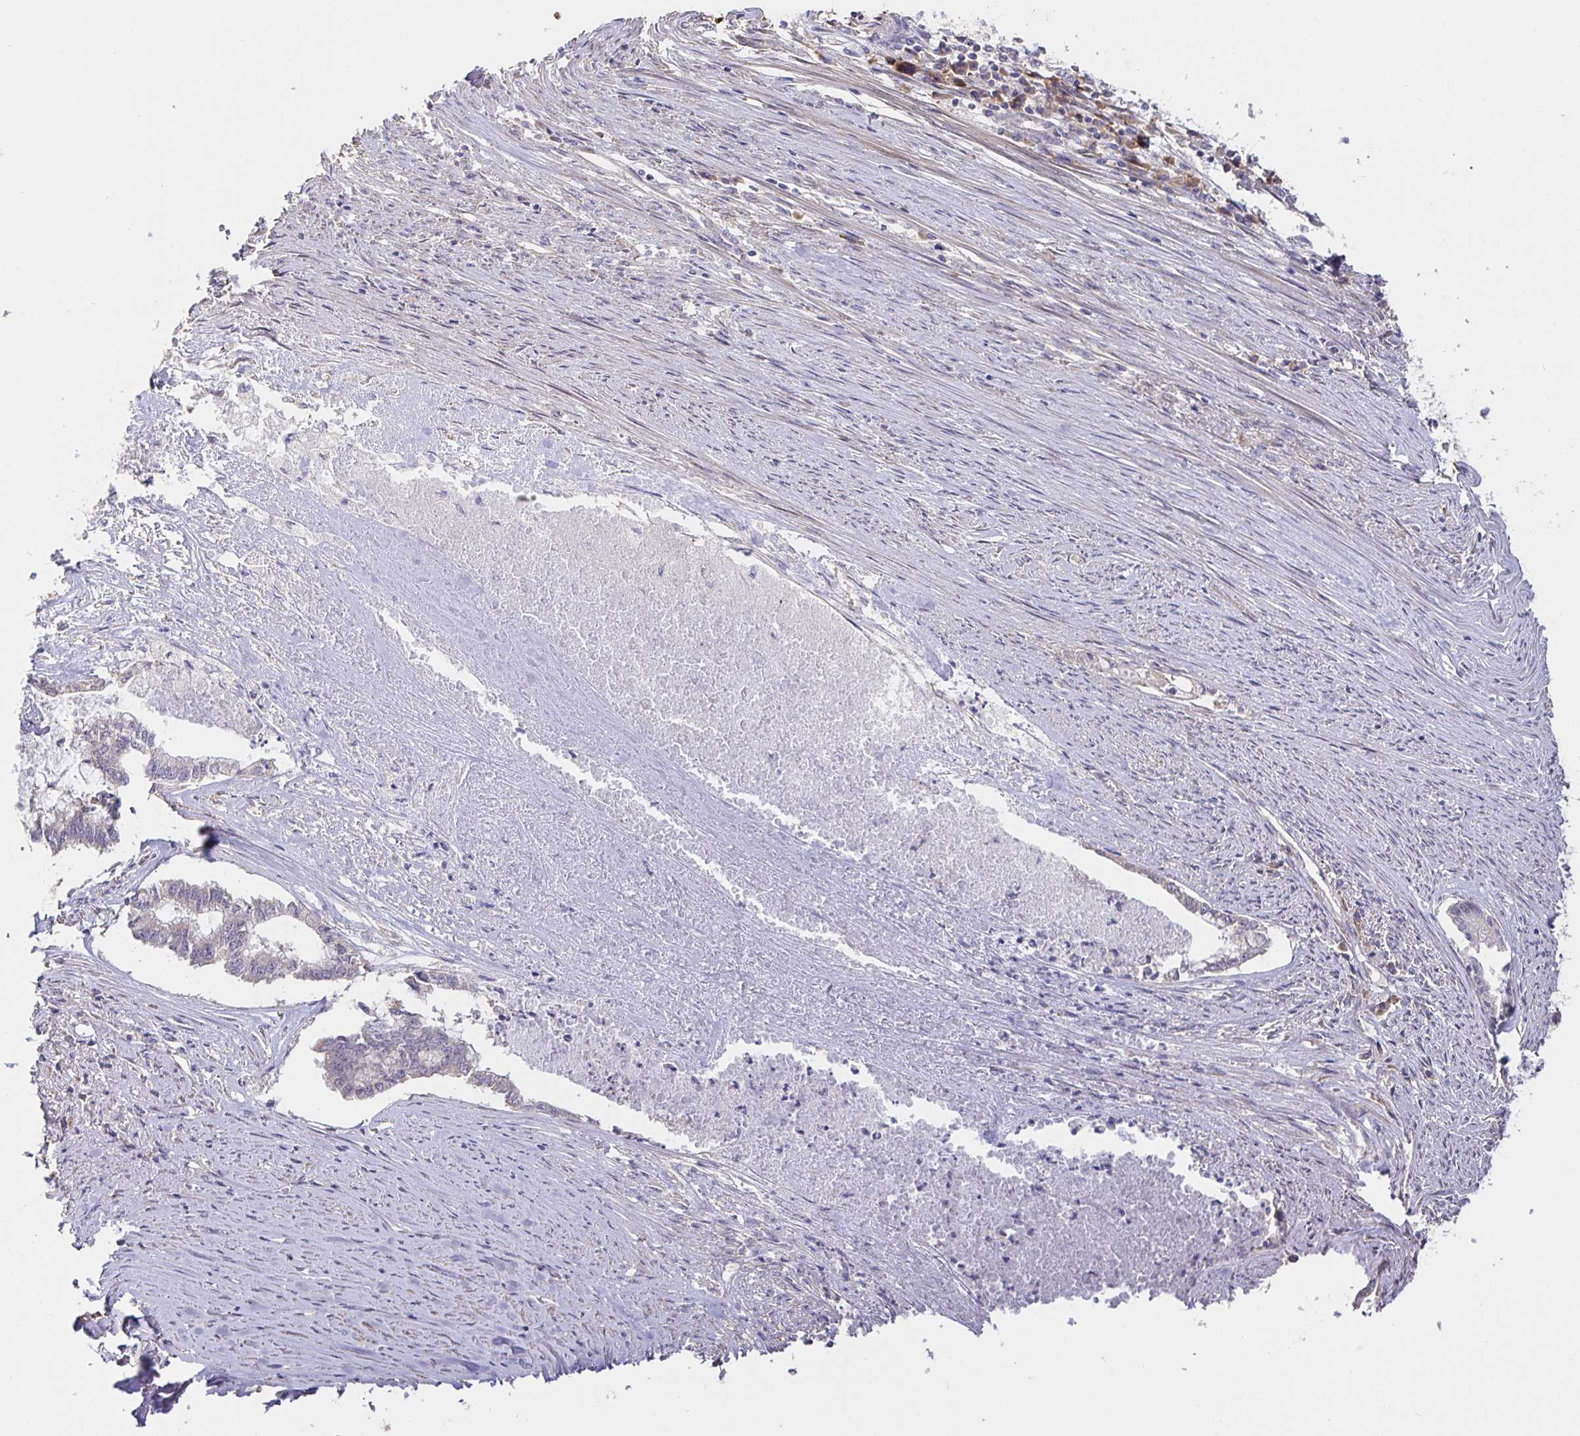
{"staining": {"intensity": "negative", "quantity": "none", "location": "none"}, "tissue": "endometrial cancer", "cell_type": "Tumor cells", "image_type": "cancer", "snomed": [{"axis": "morphology", "description": "Adenocarcinoma, NOS"}, {"axis": "topography", "description": "Endometrium"}], "caption": "Immunohistochemistry (IHC) of endometrial adenocarcinoma demonstrates no positivity in tumor cells. (DAB IHC, high magnification).", "gene": "ZDHHC11", "patient": {"sex": "female", "age": 79}}